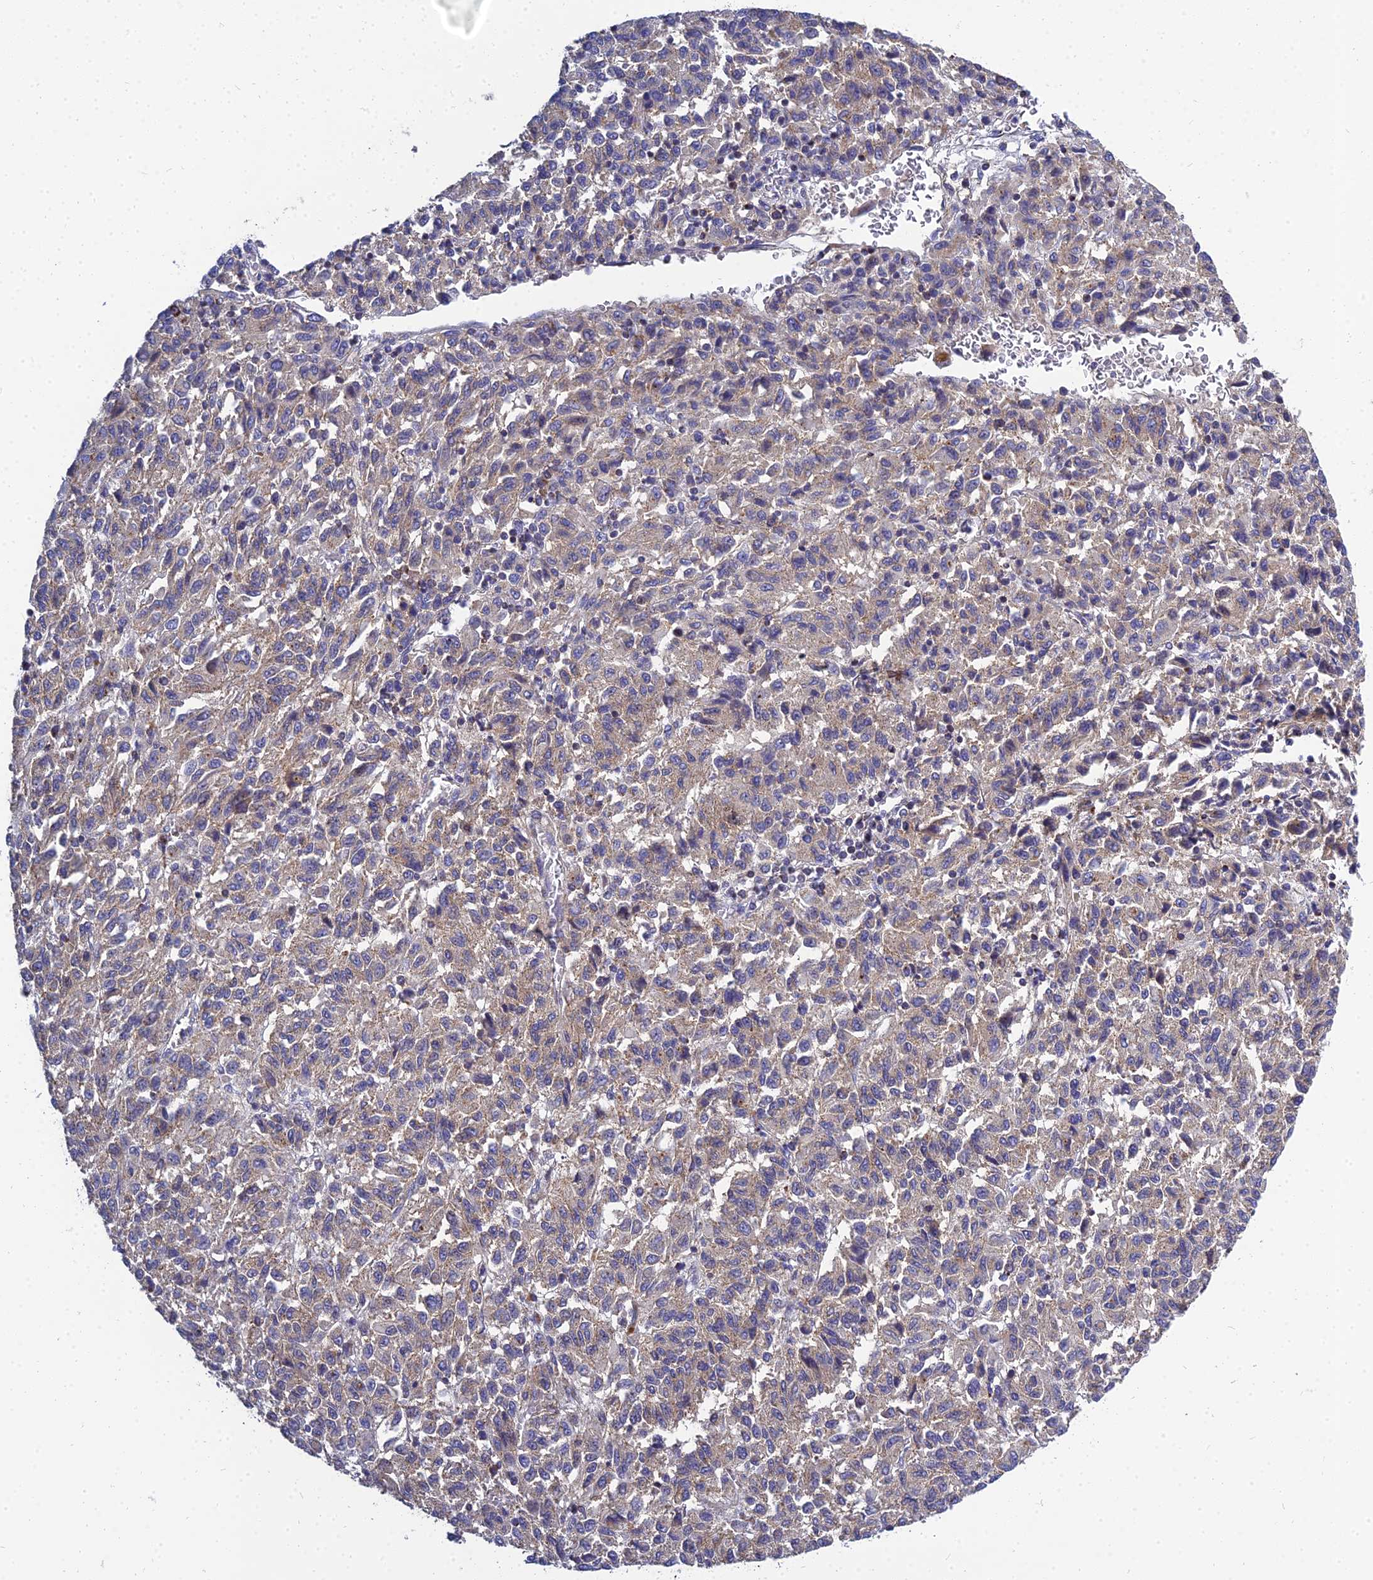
{"staining": {"intensity": "weak", "quantity": ">75%", "location": "cytoplasmic/membranous"}, "tissue": "melanoma", "cell_type": "Tumor cells", "image_type": "cancer", "snomed": [{"axis": "morphology", "description": "Malignant melanoma, Metastatic site"}, {"axis": "topography", "description": "Lung"}], "caption": "A brown stain highlights weak cytoplasmic/membranous staining of a protein in melanoma tumor cells. (brown staining indicates protein expression, while blue staining denotes nuclei).", "gene": "NPY", "patient": {"sex": "male", "age": 64}}